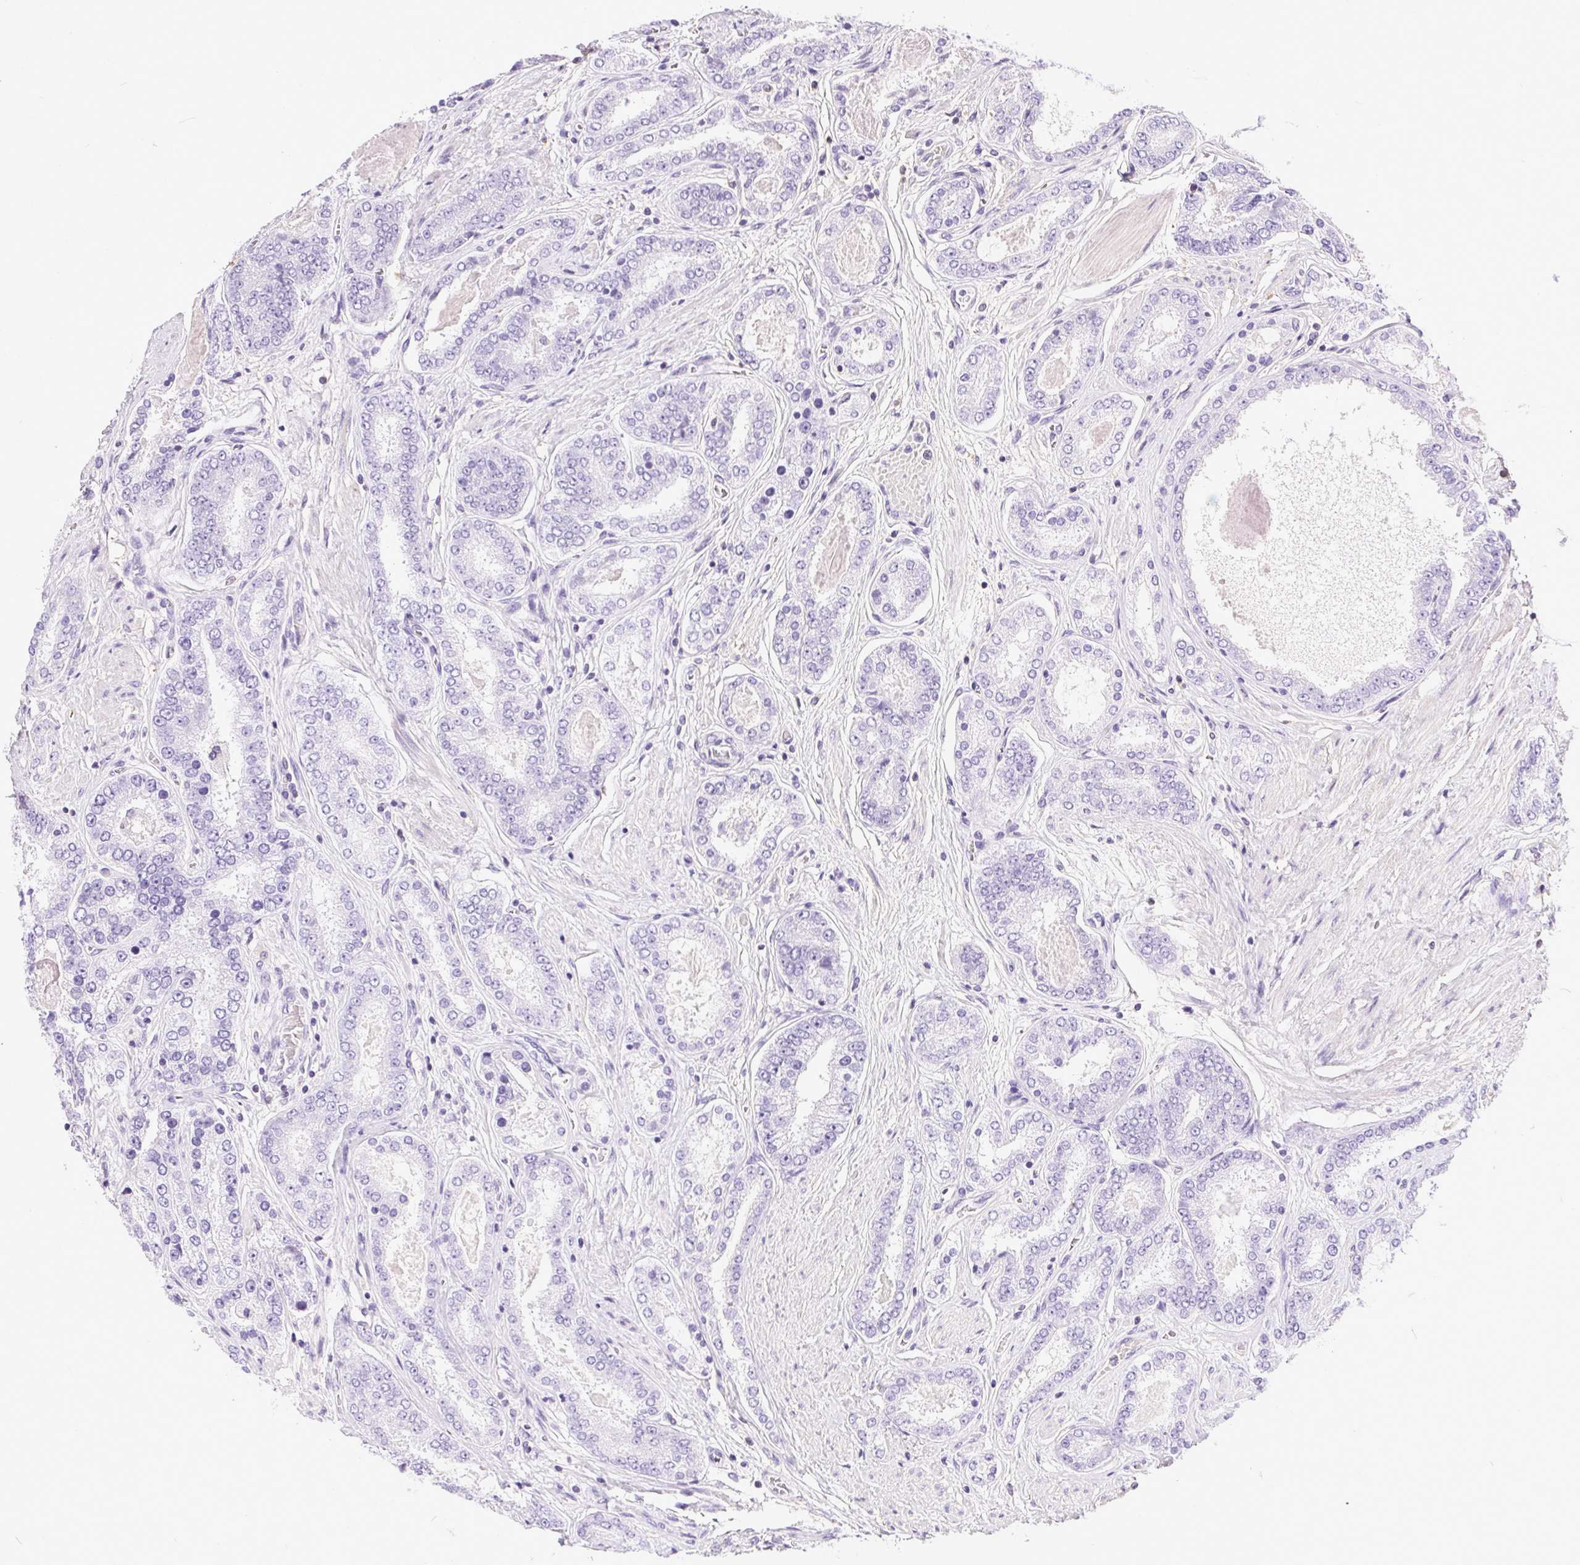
{"staining": {"intensity": "negative", "quantity": "none", "location": "none"}, "tissue": "prostate cancer", "cell_type": "Tumor cells", "image_type": "cancer", "snomed": [{"axis": "morphology", "description": "Adenocarcinoma, High grade"}, {"axis": "topography", "description": "Prostate"}], "caption": "Immunohistochemistry (IHC) image of human prostate cancer stained for a protein (brown), which reveals no positivity in tumor cells.", "gene": "SYCE2", "patient": {"sex": "male", "age": 63}}